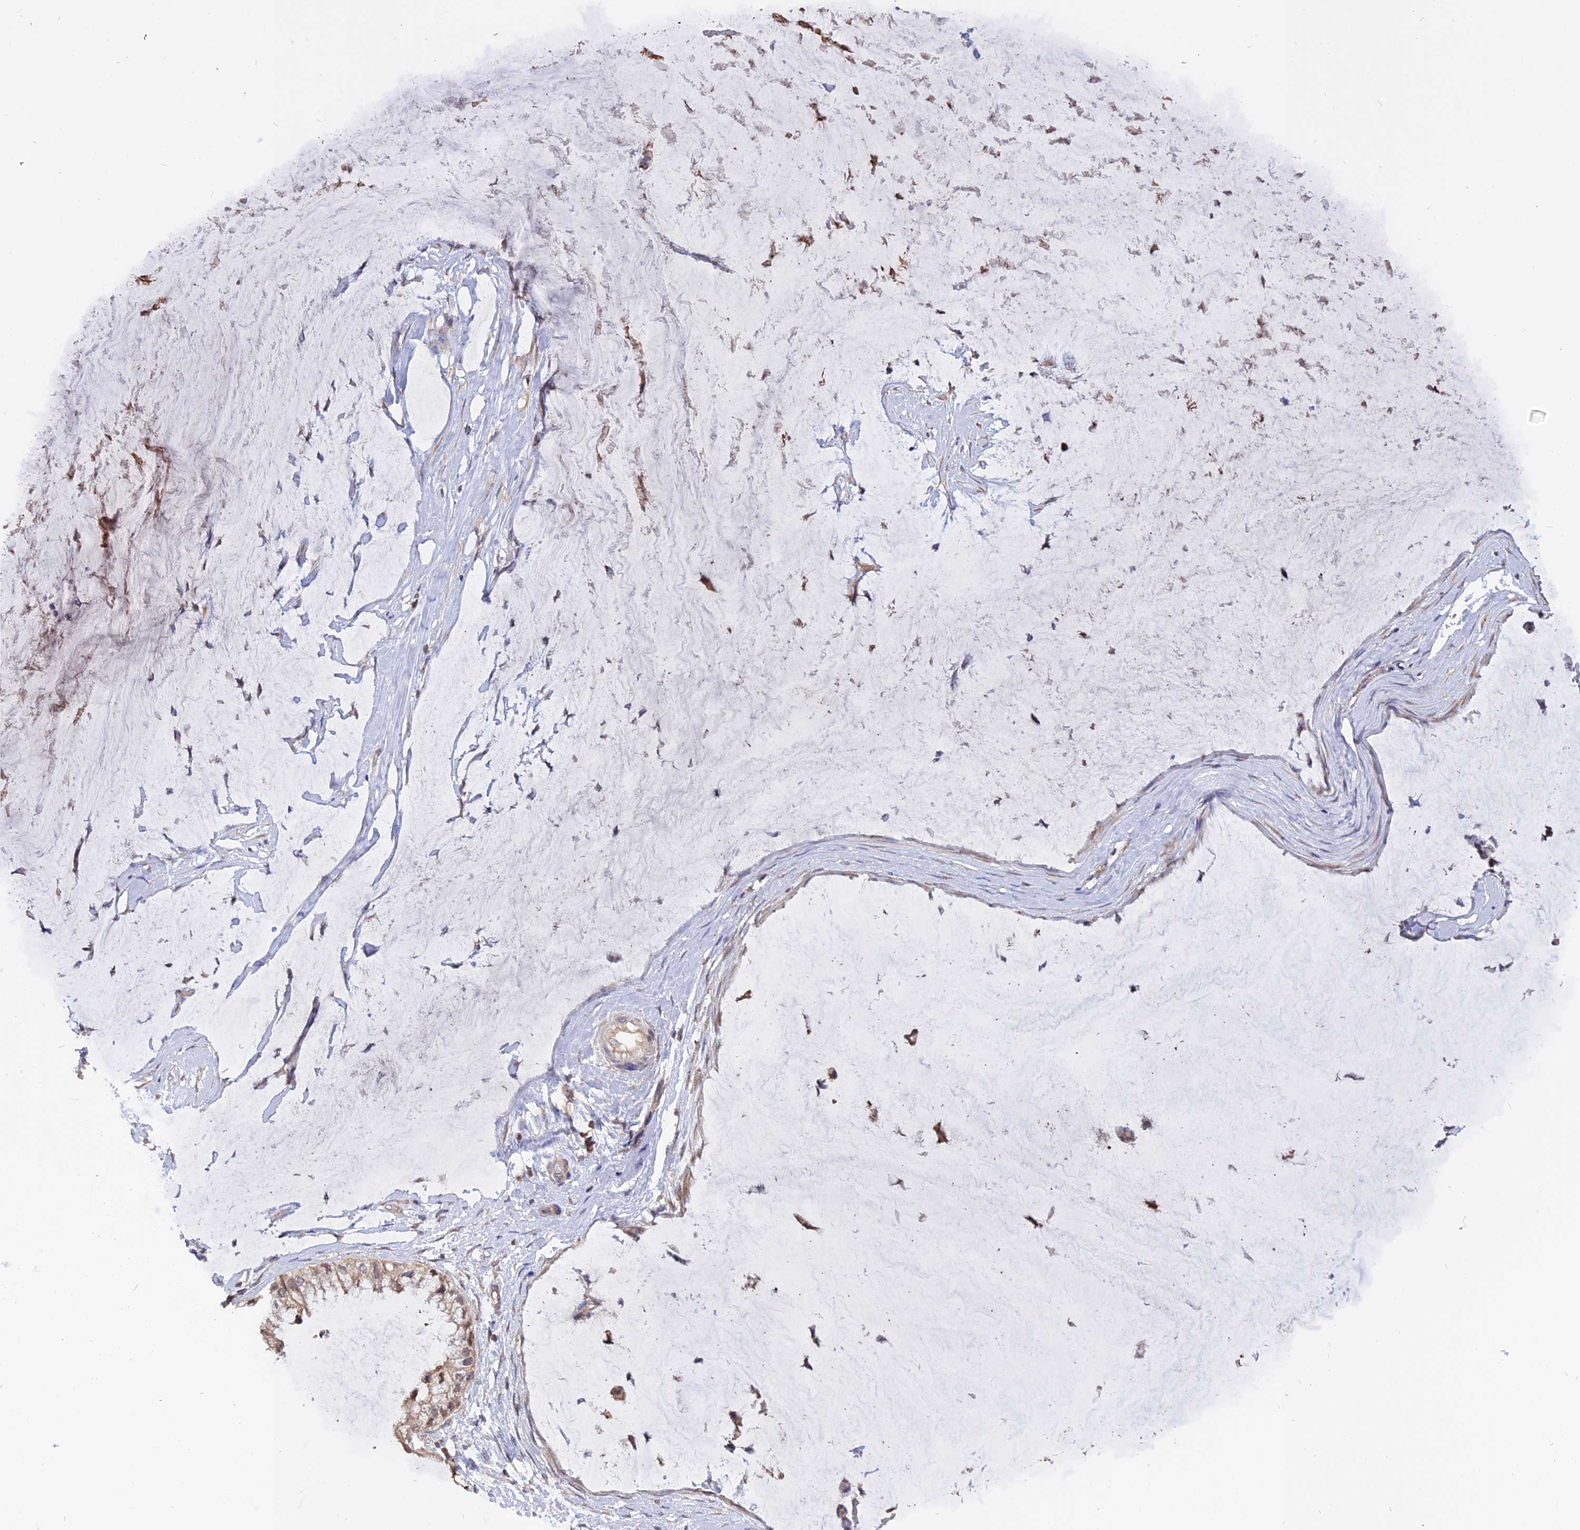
{"staining": {"intensity": "weak", "quantity": ">75%", "location": "cytoplasmic/membranous"}, "tissue": "ovarian cancer", "cell_type": "Tumor cells", "image_type": "cancer", "snomed": [{"axis": "morphology", "description": "Cystadenocarcinoma, mucinous, NOS"}, {"axis": "topography", "description": "Ovary"}], "caption": "A histopathology image showing weak cytoplasmic/membranous positivity in about >75% of tumor cells in ovarian mucinous cystadenocarcinoma, as visualized by brown immunohistochemical staining.", "gene": "CARMIL2", "patient": {"sex": "female", "age": 39}}